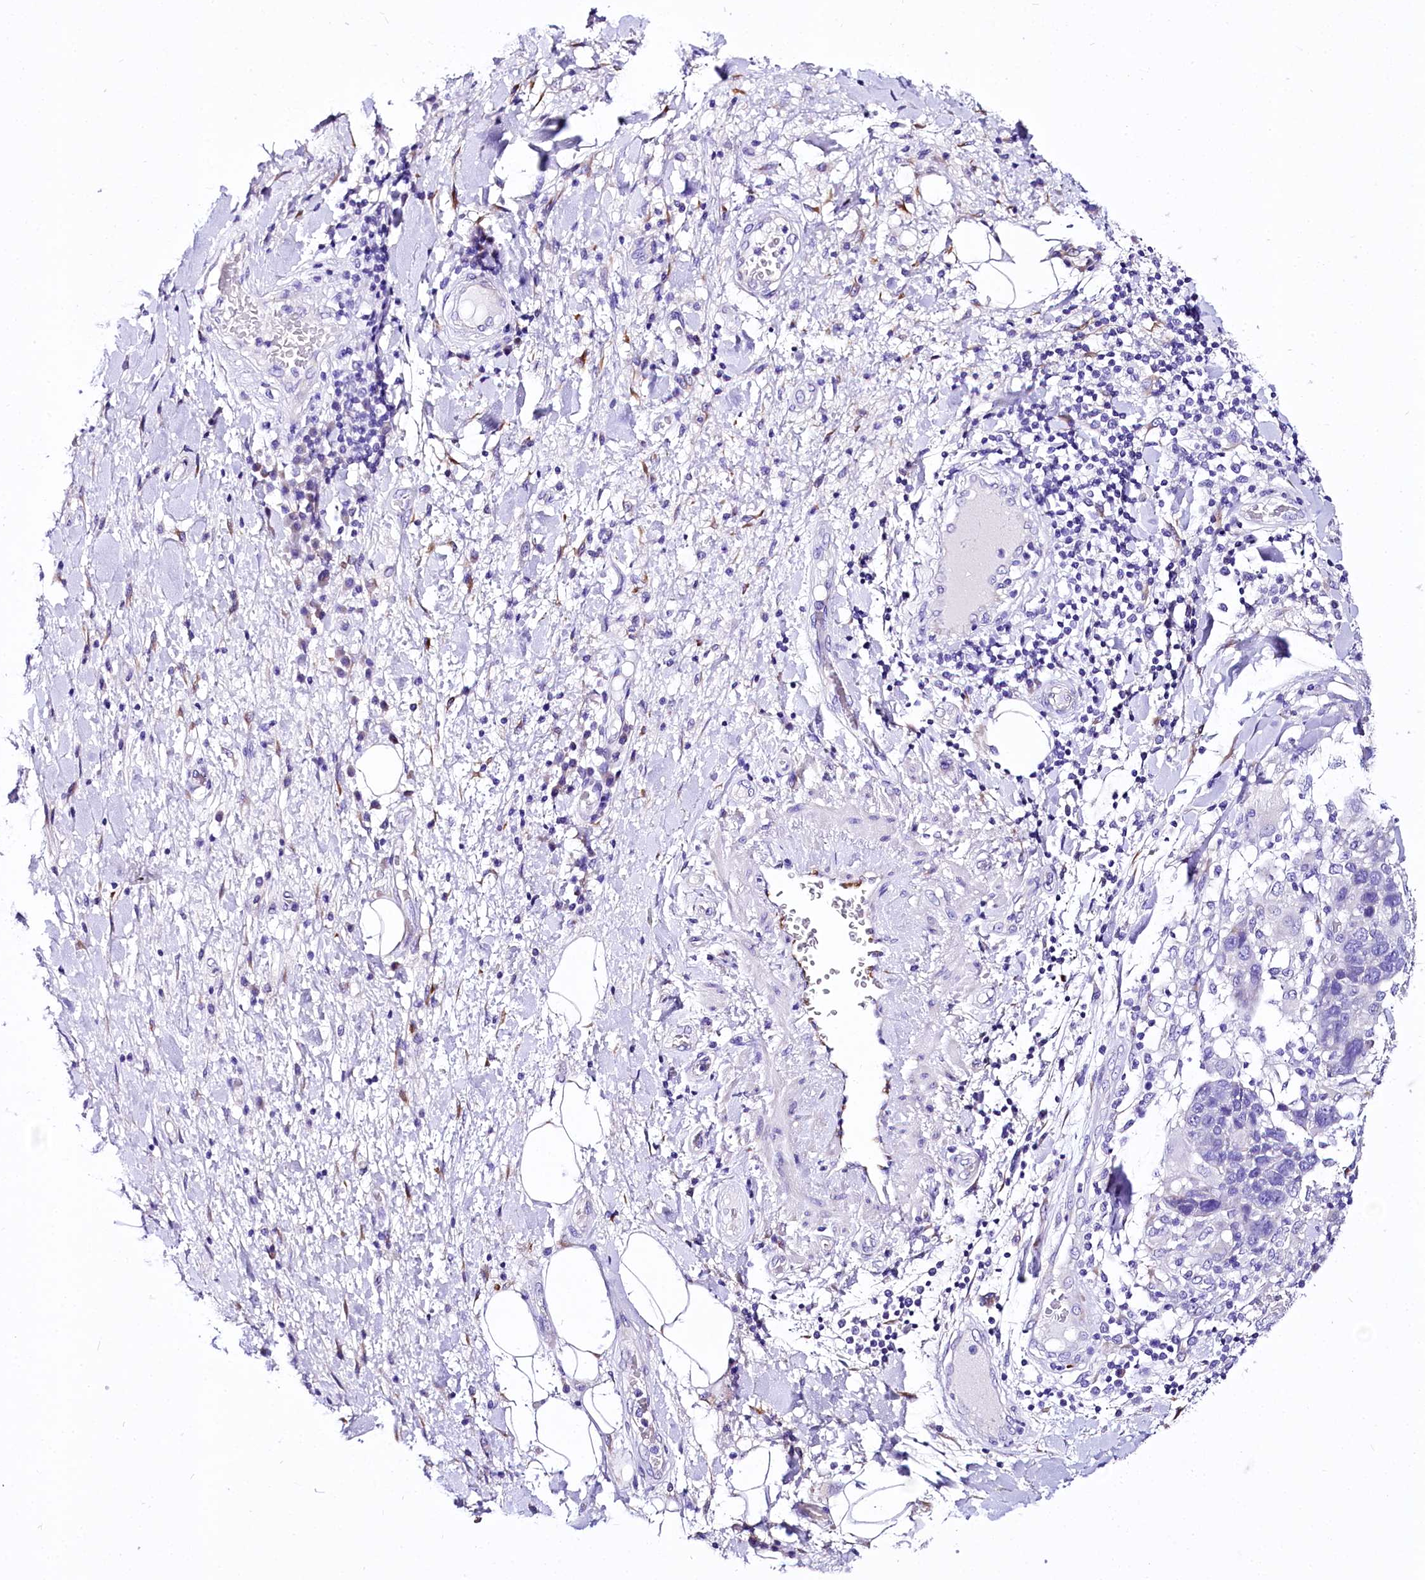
{"staining": {"intensity": "negative", "quantity": "none", "location": "none"}, "tissue": "adipose tissue", "cell_type": "Adipocytes", "image_type": "normal", "snomed": [{"axis": "morphology", "description": "Normal tissue, NOS"}, {"axis": "morphology", "description": "Squamous cell carcinoma, NOS"}, {"axis": "topography", "description": "Lymph node"}, {"axis": "topography", "description": "Bronchus"}, {"axis": "topography", "description": "Lung"}], "caption": "DAB (3,3'-diaminobenzidine) immunohistochemical staining of benign adipose tissue reveals no significant positivity in adipocytes.", "gene": "A2ML1", "patient": {"sex": "male", "age": 66}}